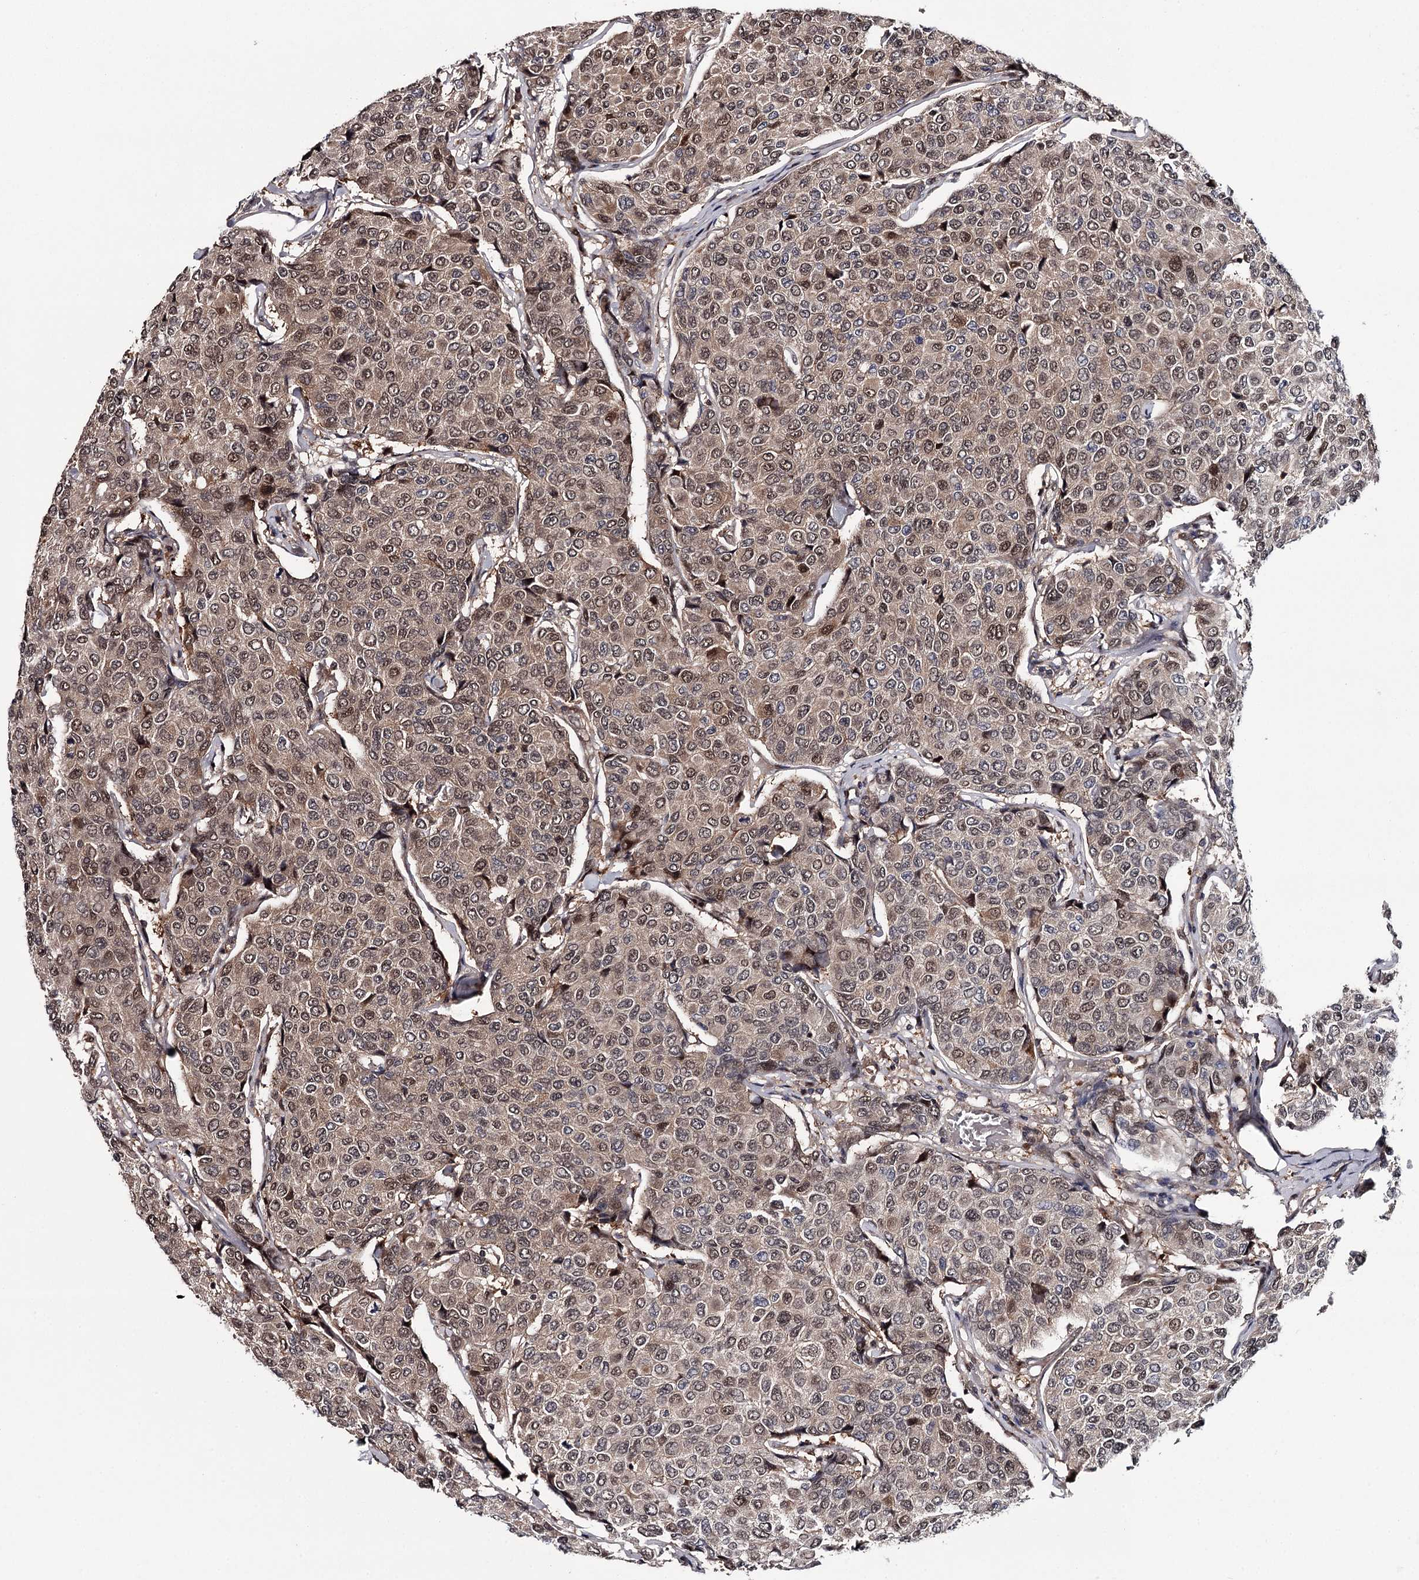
{"staining": {"intensity": "weak", "quantity": "<25%", "location": "cytoplasmic/membranous,nuclear"}, "tissue": "breast cancer", "cell_type": "Tumor cells", "image_type": "cancer", "snomed": [{"axis": "morphology", "description": "Duct carcinoma"}, {"axis": "topography", "description": "Breast"}], "caption": "Immunohistochemical staining of breast cancer (infiltrating ductal carcinoma) displays no significant staining in tumor cells.", "gene": "GTSF1", "patient": {"sex": "female", "age": 55}}